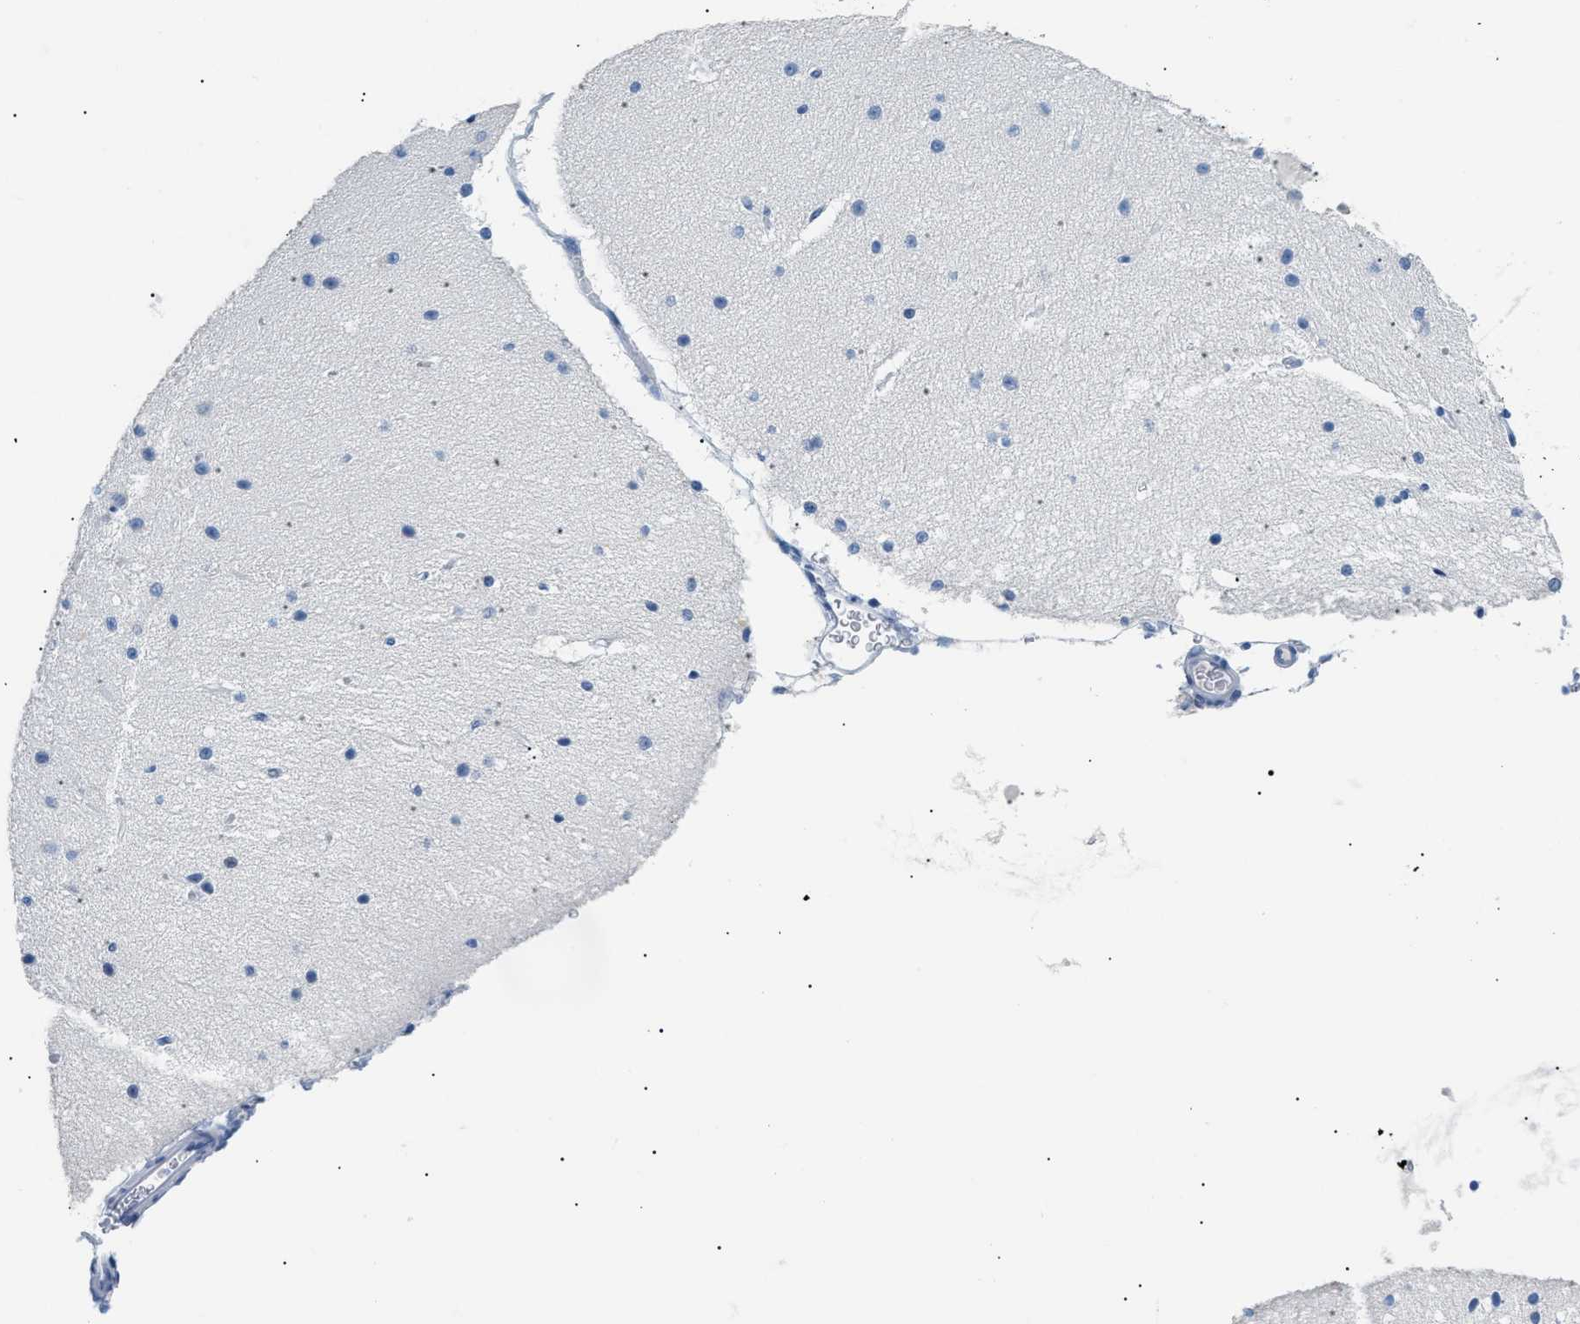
{"staining": {"intensity": "negative", "quantity": "none", "location": "none"}, "tissue": "cerebellum", "cell_type": "Cells in granular layer", "image_type": "normal", "snomed": [{"axis": "morphology", "description": "Normal tissue, NOS"}, {"axis": "topography", "description": "Cerebellum"}], "caption": "The photomicrograph demonstrates no staining of cells in granular layer in unremarkable cerebellum.", "gene": "MCM7", "patient": {"sex": "female", "age": 54}}